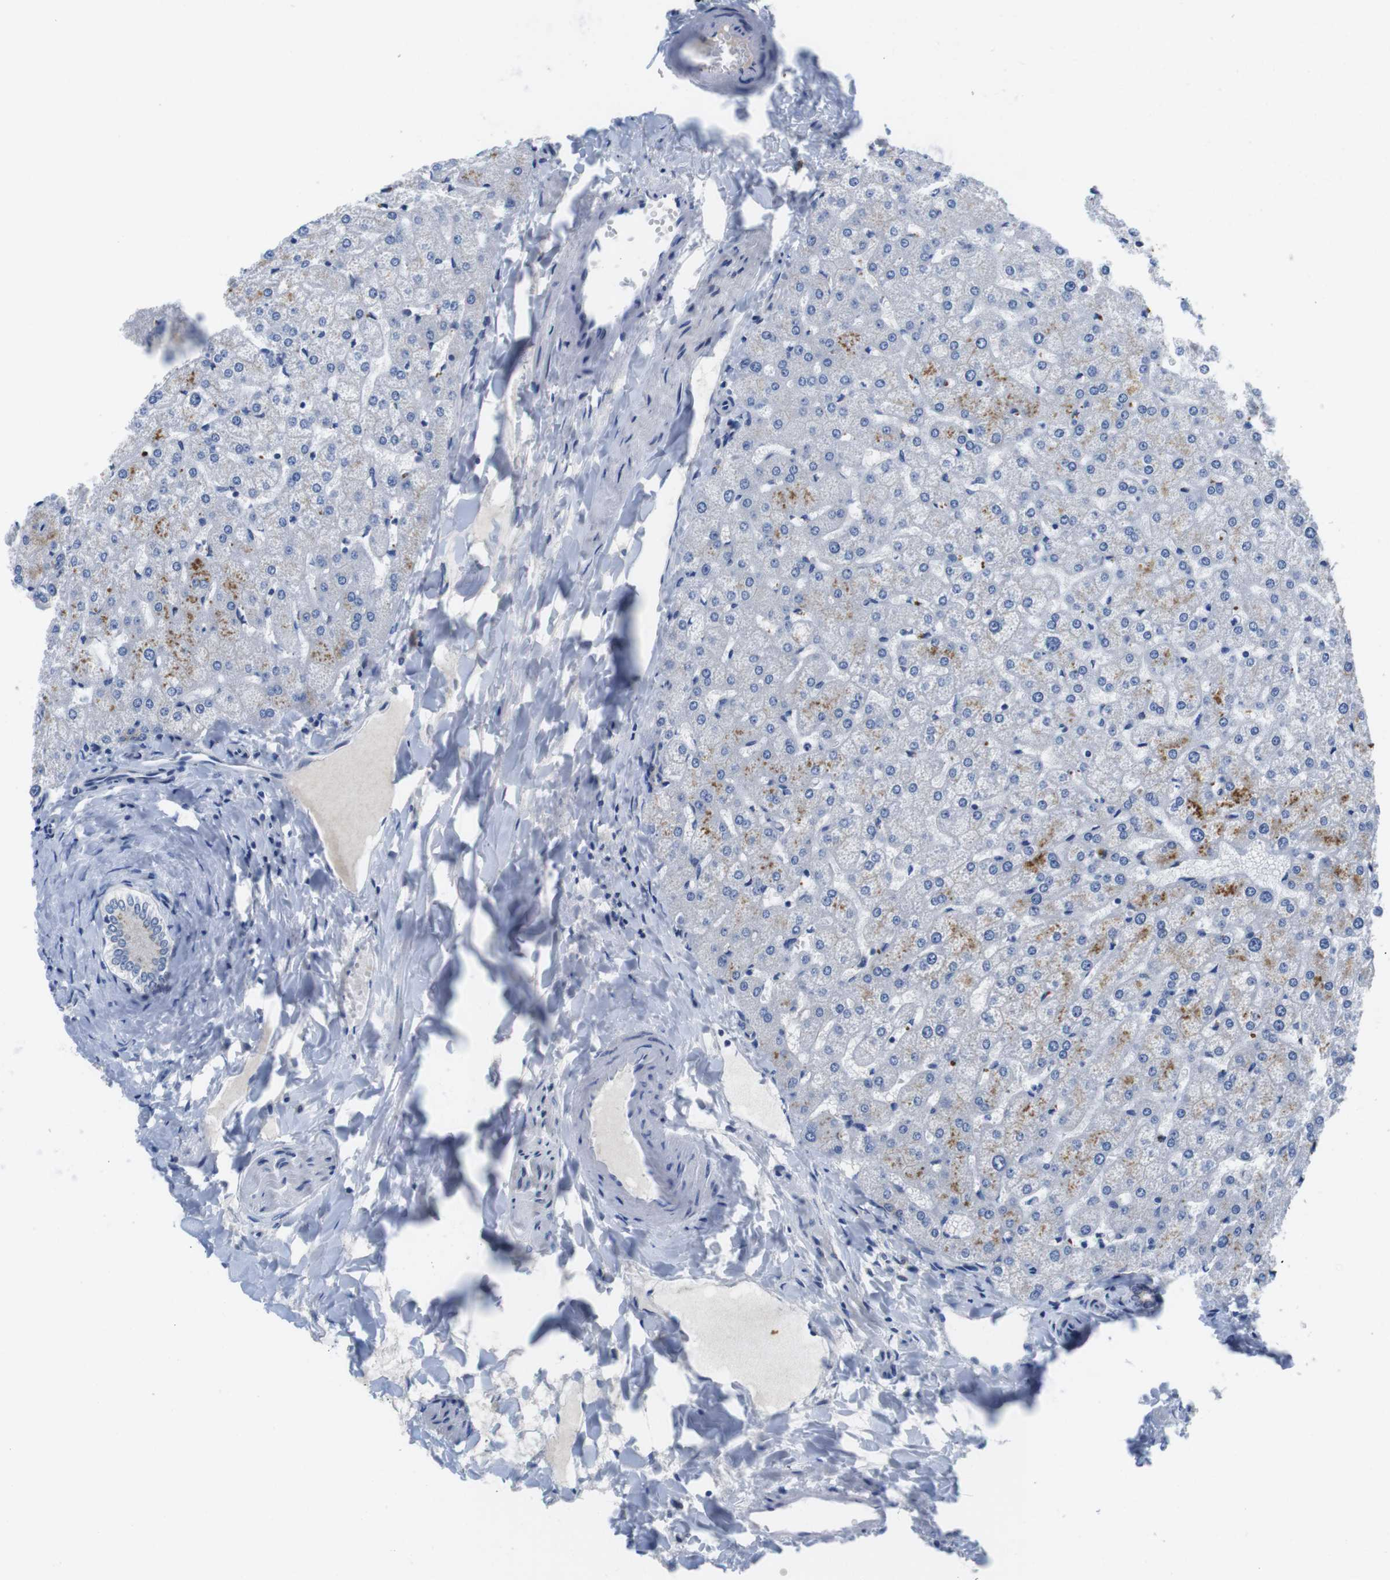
{"staining": {"intensity": "negative", "quantity": "none", "location": "none"}, "tissue": "liver", "cell_type": "Cholangiocytes", "image_type": "normal", "snomed": [{"axis": "morphology", "description": "Normal tissue, NOS"}, {"axis": "topography", "description": "Liver"}], "caption": "High power microscopy histopathology image of an IHC histopathology image of normal liver, revealing no significant expression in cholangiocytes.", "gene": "SCRIB", "patient": {"sex": "female", "age": 32}}